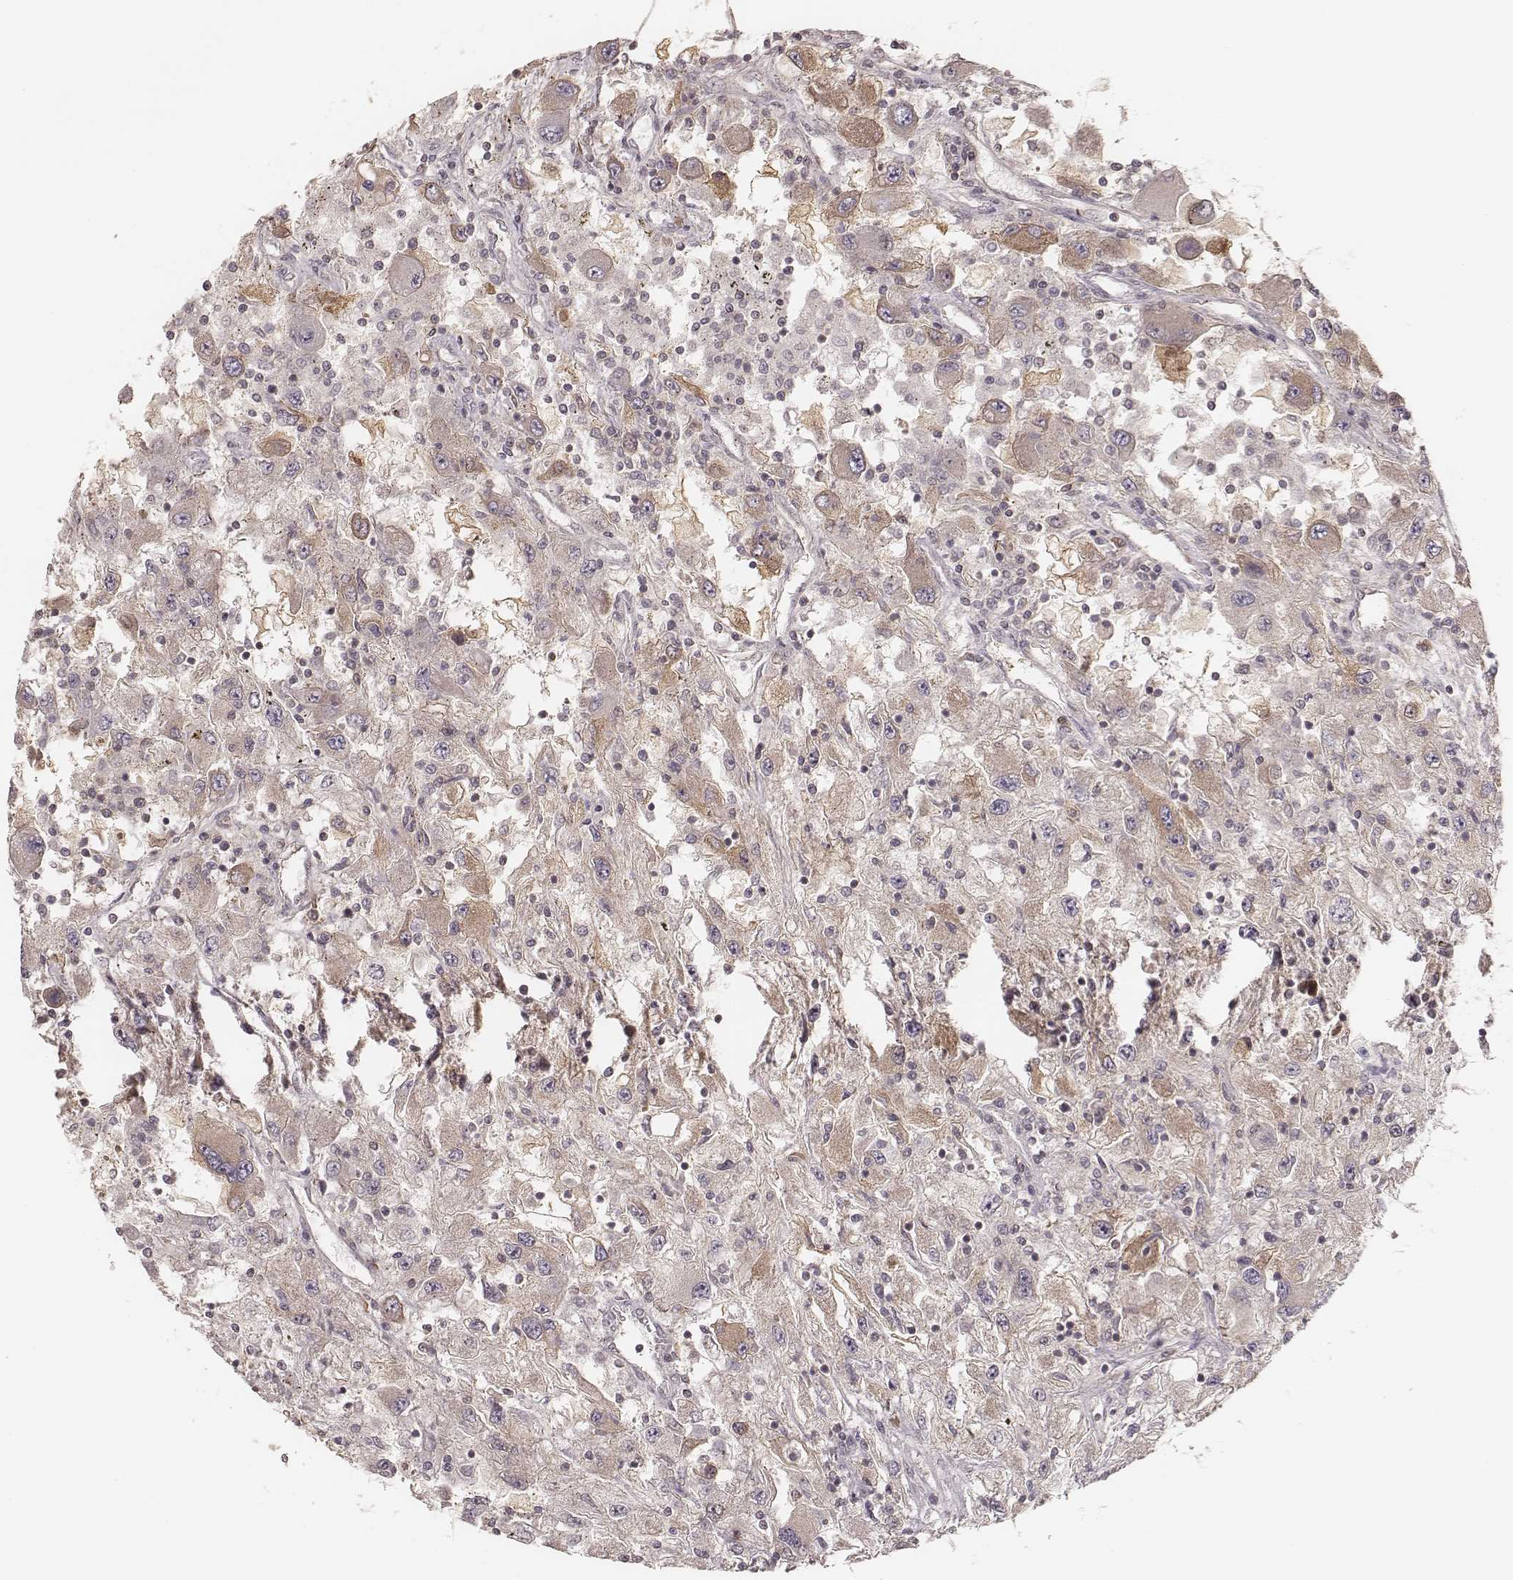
{"staining": {"intensity": "weak", "quantity": "<25%", "location": "cytoplasmic/membranous"}, "tissue": "renal cancer", "cell_type": "Tumor cells", "image_type": "cancer", "snomed": [{"axis": "morphology", "description": "Adenocarcinoma, NOS"}, {"axis": "topography", "description": "Kidney"}], "caption": "Immunohistochemistry (IHC) histopathology image of neoplastic tissue: human renal cancer (adenocarcinoma) stained with DAB (3,3'-diaminobenzidine) shows no significant protein staining in tumor cells.", "gene": "CARS1", "patient": {"sex": "female", "age": 67}}